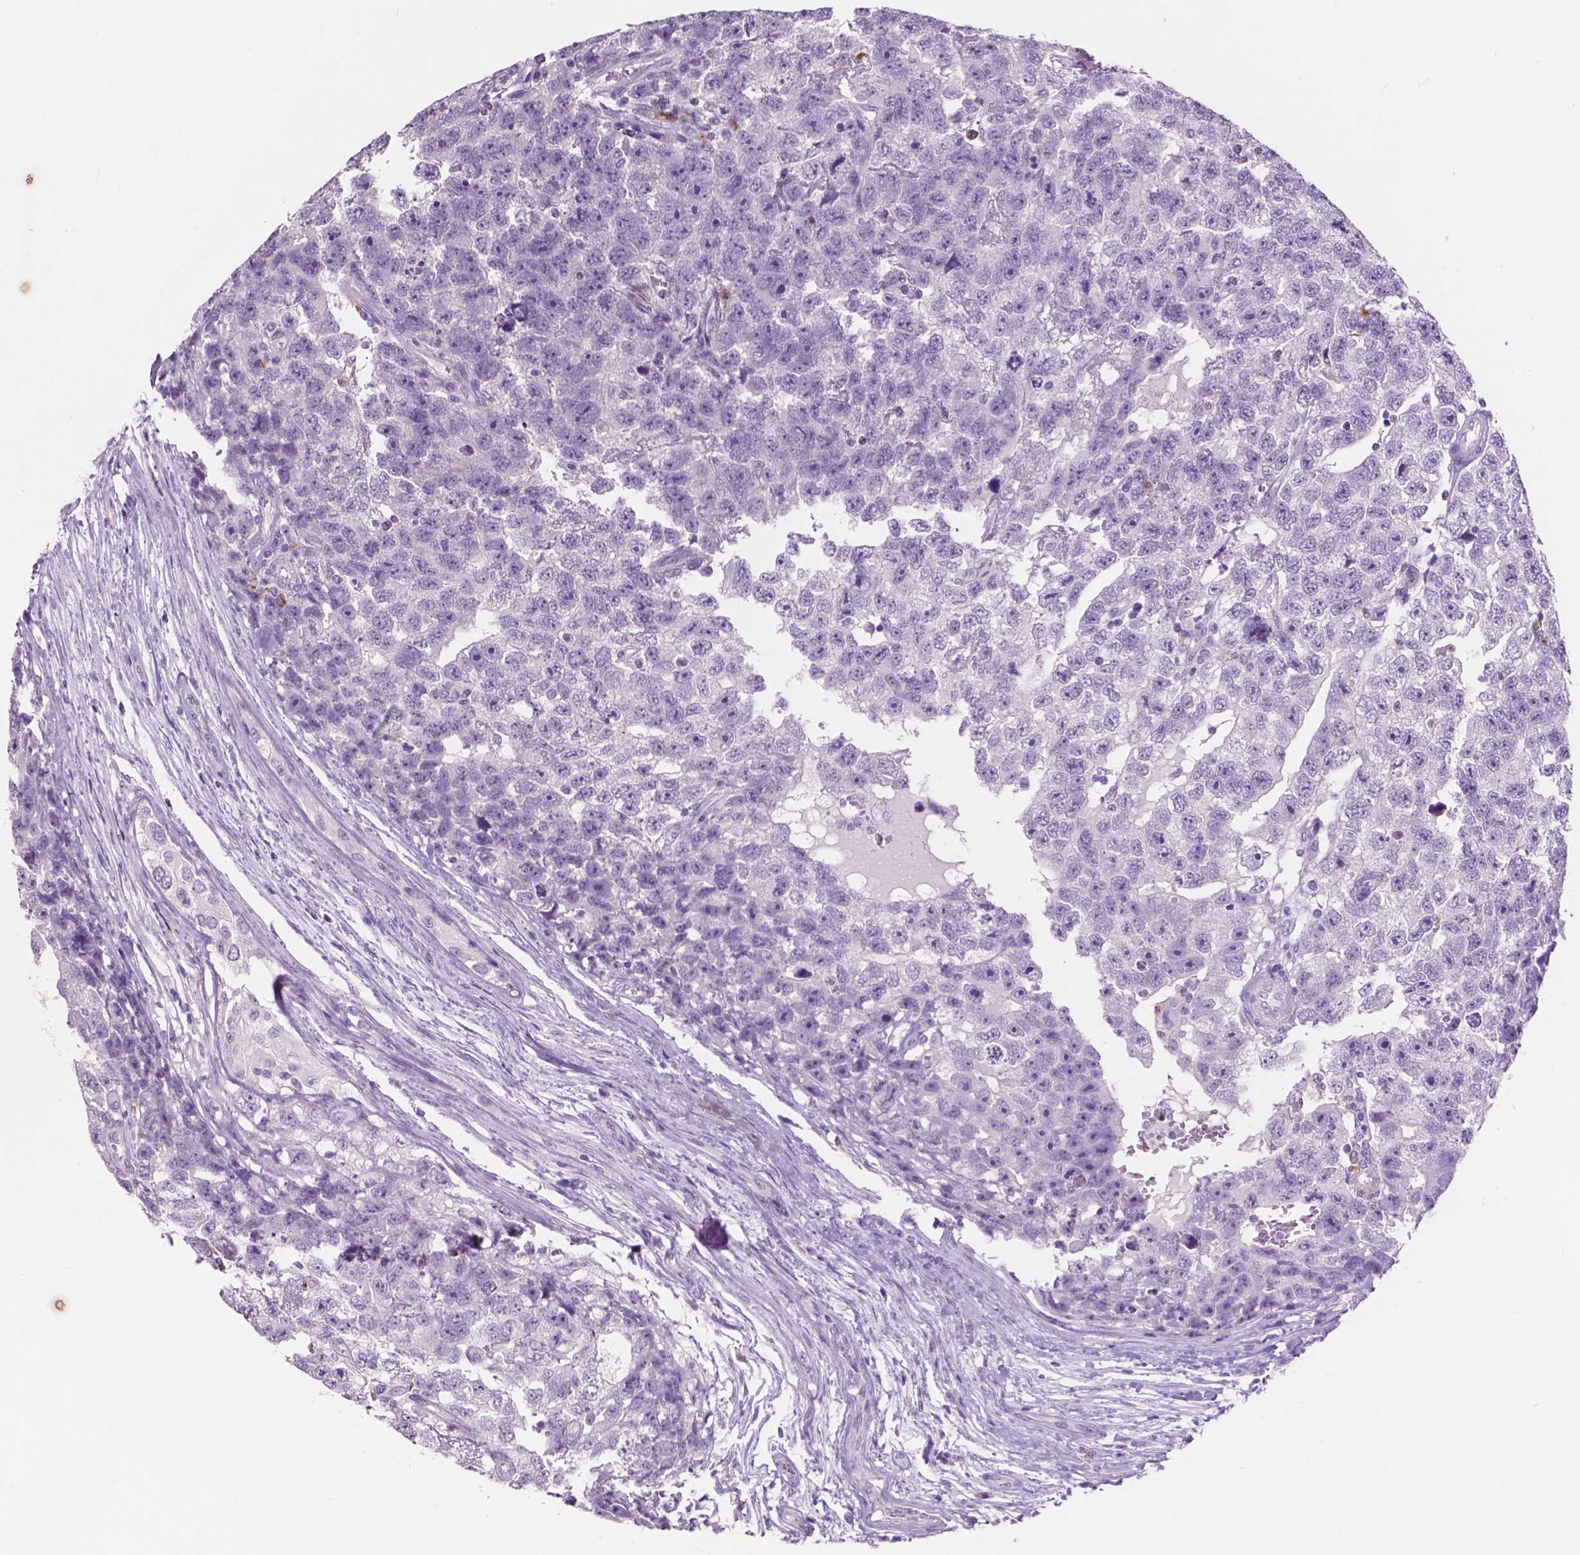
{"staining": {"intensity": "negative", "quantity": "none", "location": "none"}, "tissue": "testis cancer", "cell_type": "Tumor cells", "image_type": "cancer", "snomed": [{"axis": "morphology", "description": "Carcinoma, Embryonal, NOS"}, {"axis": "topography", "description": "Testis"}], "caption": "Immunohistochemistry histopathology image of neoplastic tissue: human testis cancer (embryonal carcinoma) stained with DAB (3,3'-diaminobenzidine) reveals no significant protein expression in tumor cells.", "gene": "IDO1", "patient": {"sex": "male", "age": 22}}